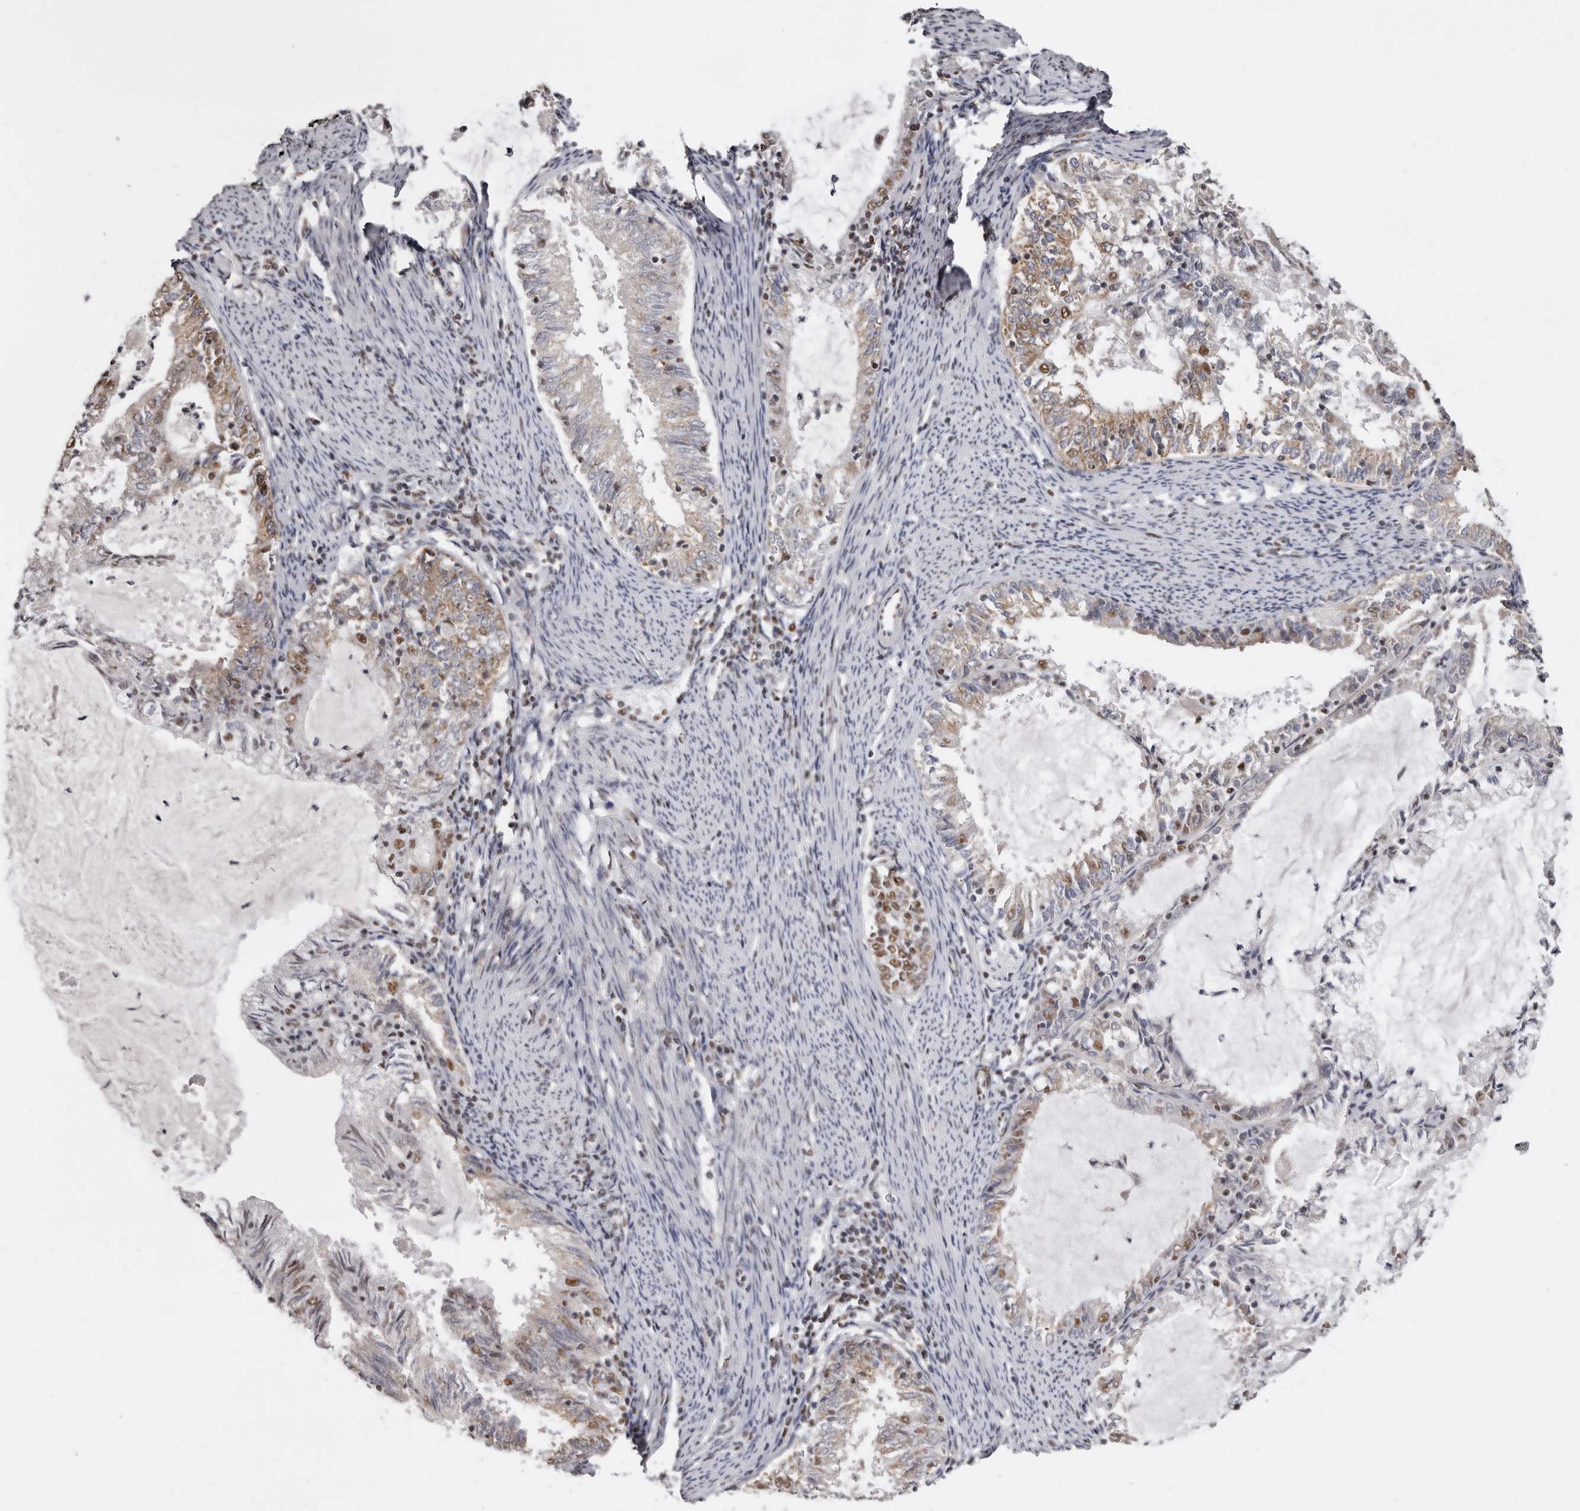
{"staining": {"intensity": "weak", "quantity": "25%-75%", "location": "cytoplasmic/membranous,nuclear"}, "tissue": "endometrial cancer", "cell_type": "Tumor cells", "image_type": "cancer", "snomed": [{"axis": "morphology", "description": "Adenocarcinoma, NOS"}, {"axis": "topography", "description": "Endometrium"}], "caption": "Immunohistochemical staining of endometrial adenocarcinoma shows weak cytoplasmic/membranous and nuclear protein staining in approximately 25%-75% of tumor cells. (IHC, brightfield microscopy, high magnification).", "gene": "SCAF4", "patient": {"sex": "female", "age": 57}}